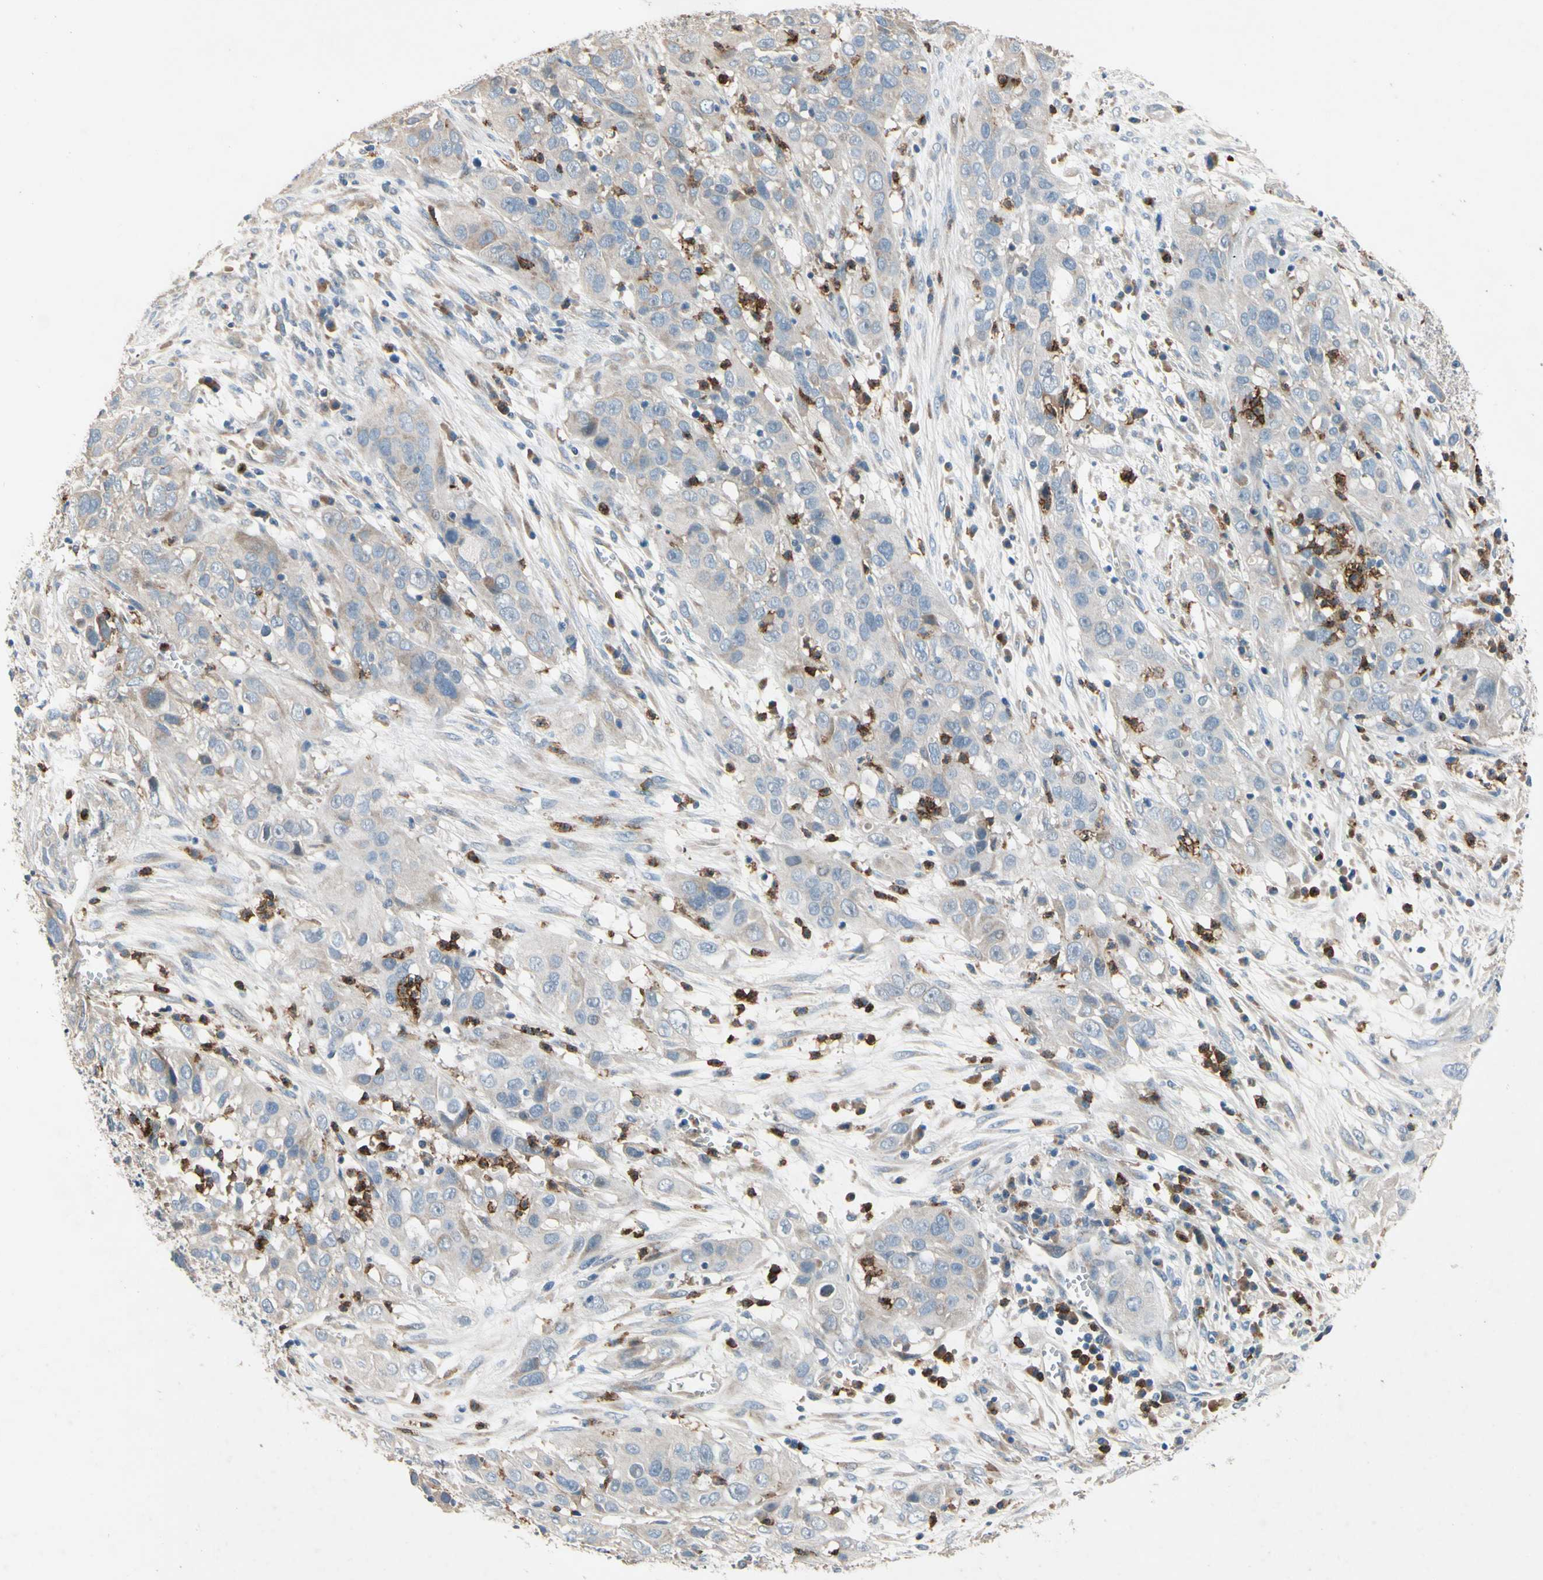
{"staining": {"intensity": "weak", "quantity": "25%-75%", "location": "cytoplasmic/membranous"}, "tissue": "cervical cancer", "cell_type": "Tumor cells", "image_type": "cancer", "snomed": [{"axis": "morphology", "description": "Squamous cell carcinoma, NOS"}, {"axis": "topography", "description": "Cervix"}], "caption": "Squamous cell carcinoma (cervical) stained with DAB IHC demonstrates low levels of weak cytoplasmic/membranous expression in approximately 25%-75% of tumor cells.", "gene": "SIGLEC5", "patient": {"sex": "female", "age": 32}}